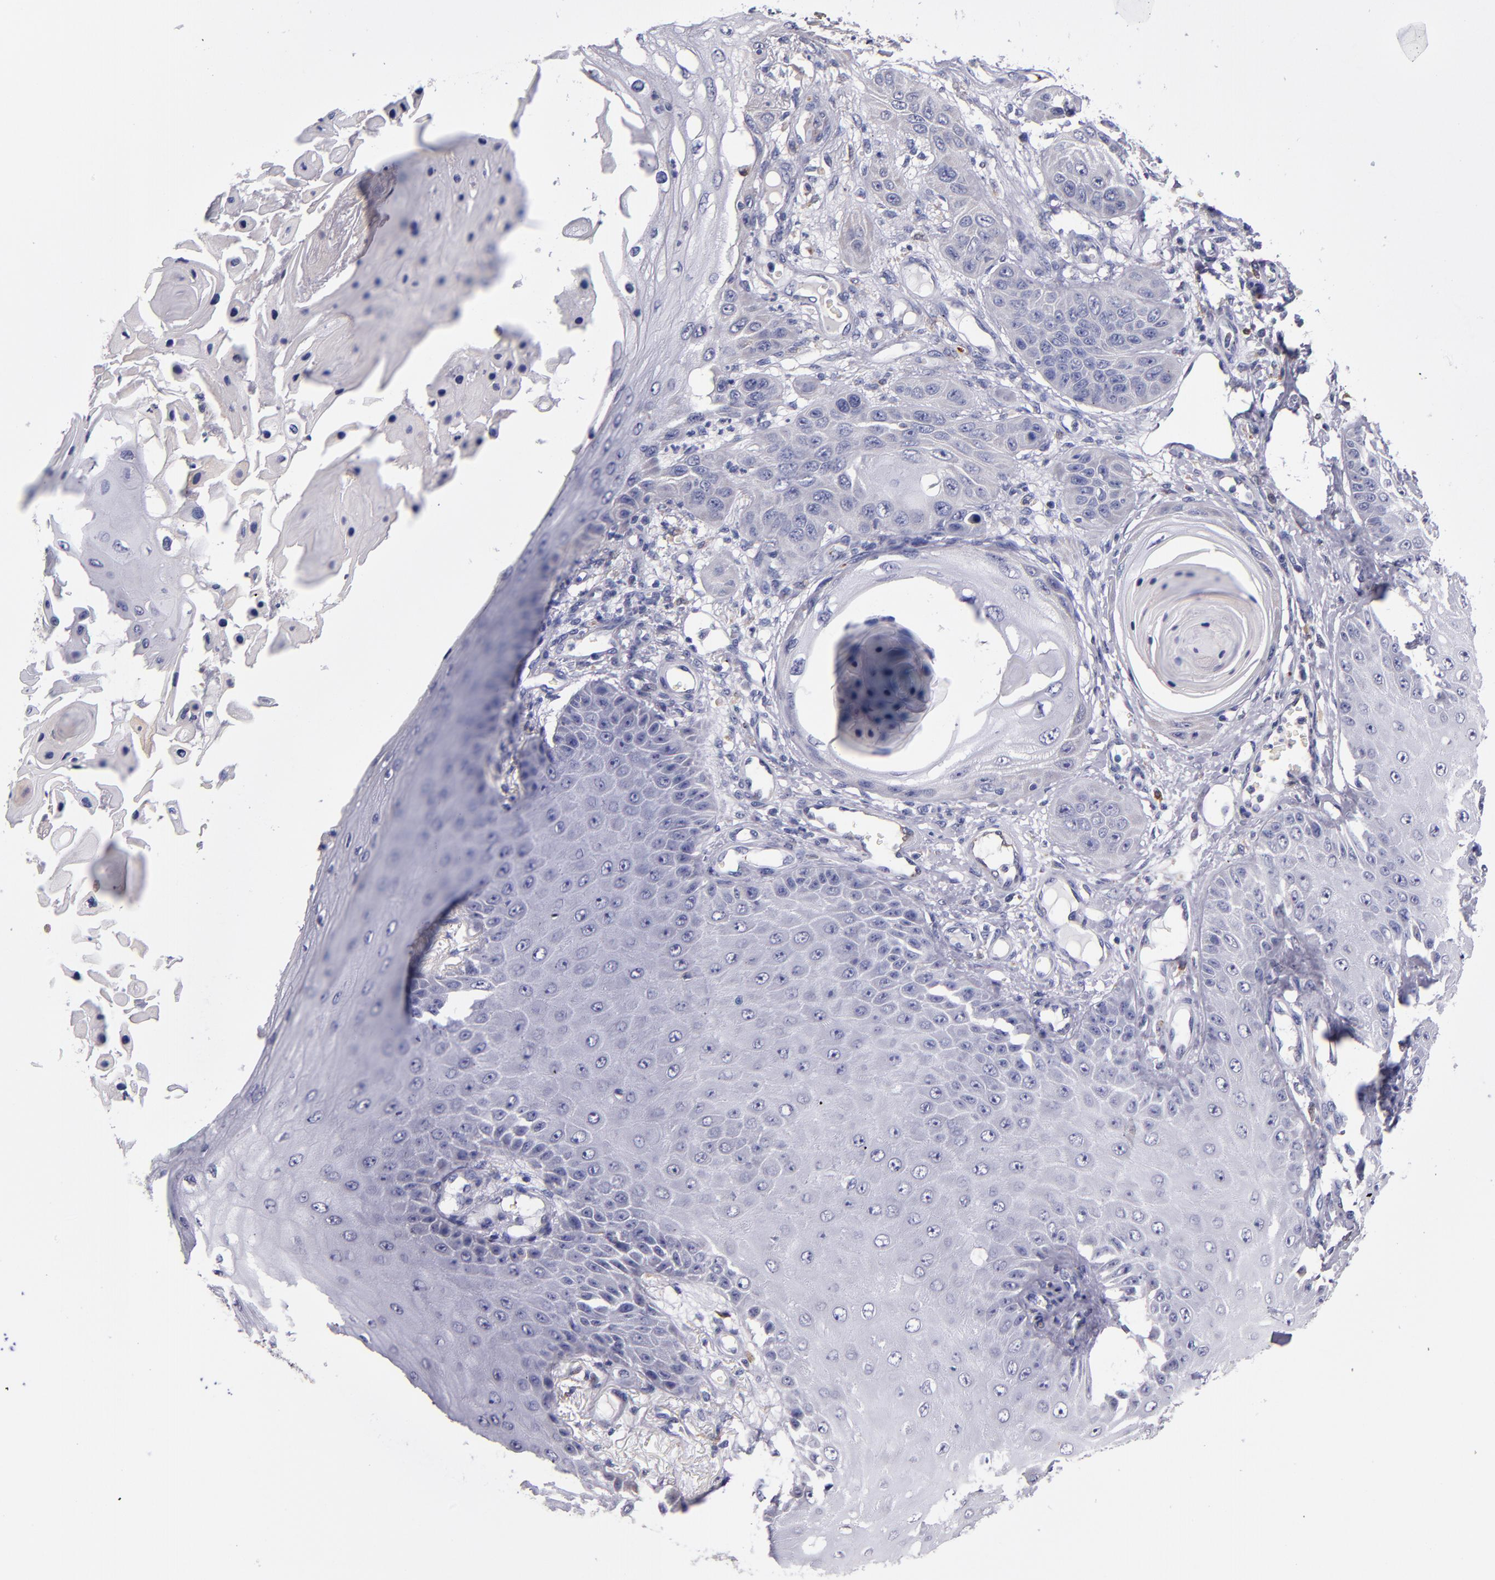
{"staining": {"intensity": "negative", "quantity": "none", "location": "none"}, "tissue": "skin cancer", "cell_type": "Tumor cells", "image_type": "cancer", "snomed": [{"axis": "morphology", "description": "Squamous cell carcinoma, NOS"}, {"axis": "topography", "description": "Skin"}], "caption": "Immunohistochemistry (IHC) photomicrograph of human squamous cell carcinoma (skin) stained for a protein (brown), which demonstrates no staining in tumor cells.", "gene": "SELP", "patient": {"sex": "female", "age": 40}}